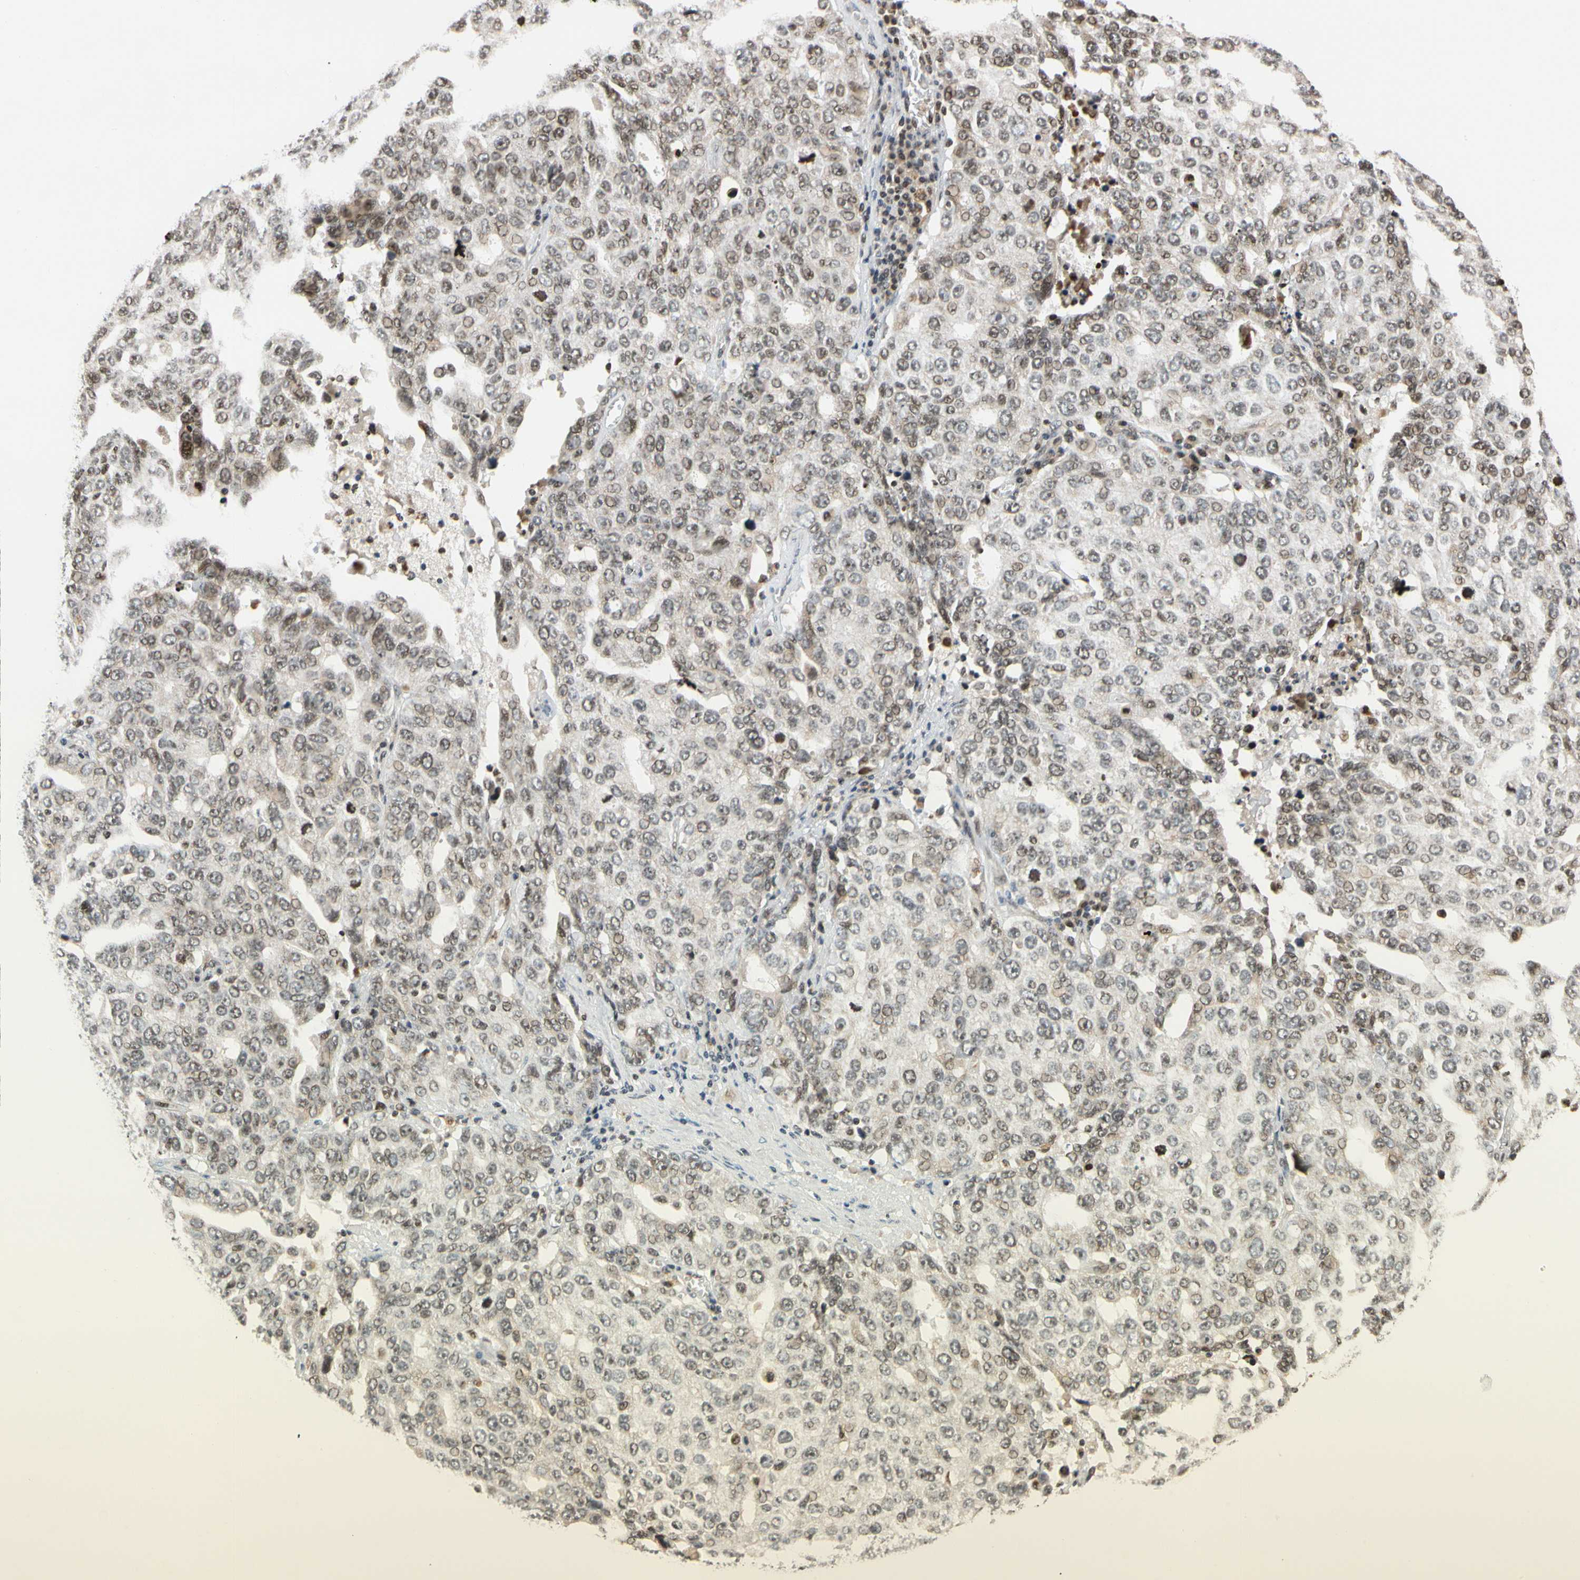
{"staining": {"intensity": "weak", "quantity": "25%-75%", "location": "nuclear"}, "tissue": "ovarian cancer", "cell_type": "Tumor cells", "image_type": "cancer", "snomed": [{"axis": "morphology", "description": "Carcinoma, endometroid"}, {"axis": "topography", "description": "Ovary"}], "caption": "Immunohistochemistry photomicrograph of ovarian cancer stained for a protein (brown), which shows low levels of weak nuclear staining in approximately 25%-75% of tumor cells.", "gene": "CDK7", "patient": {"sex": "female", "age": 62}}